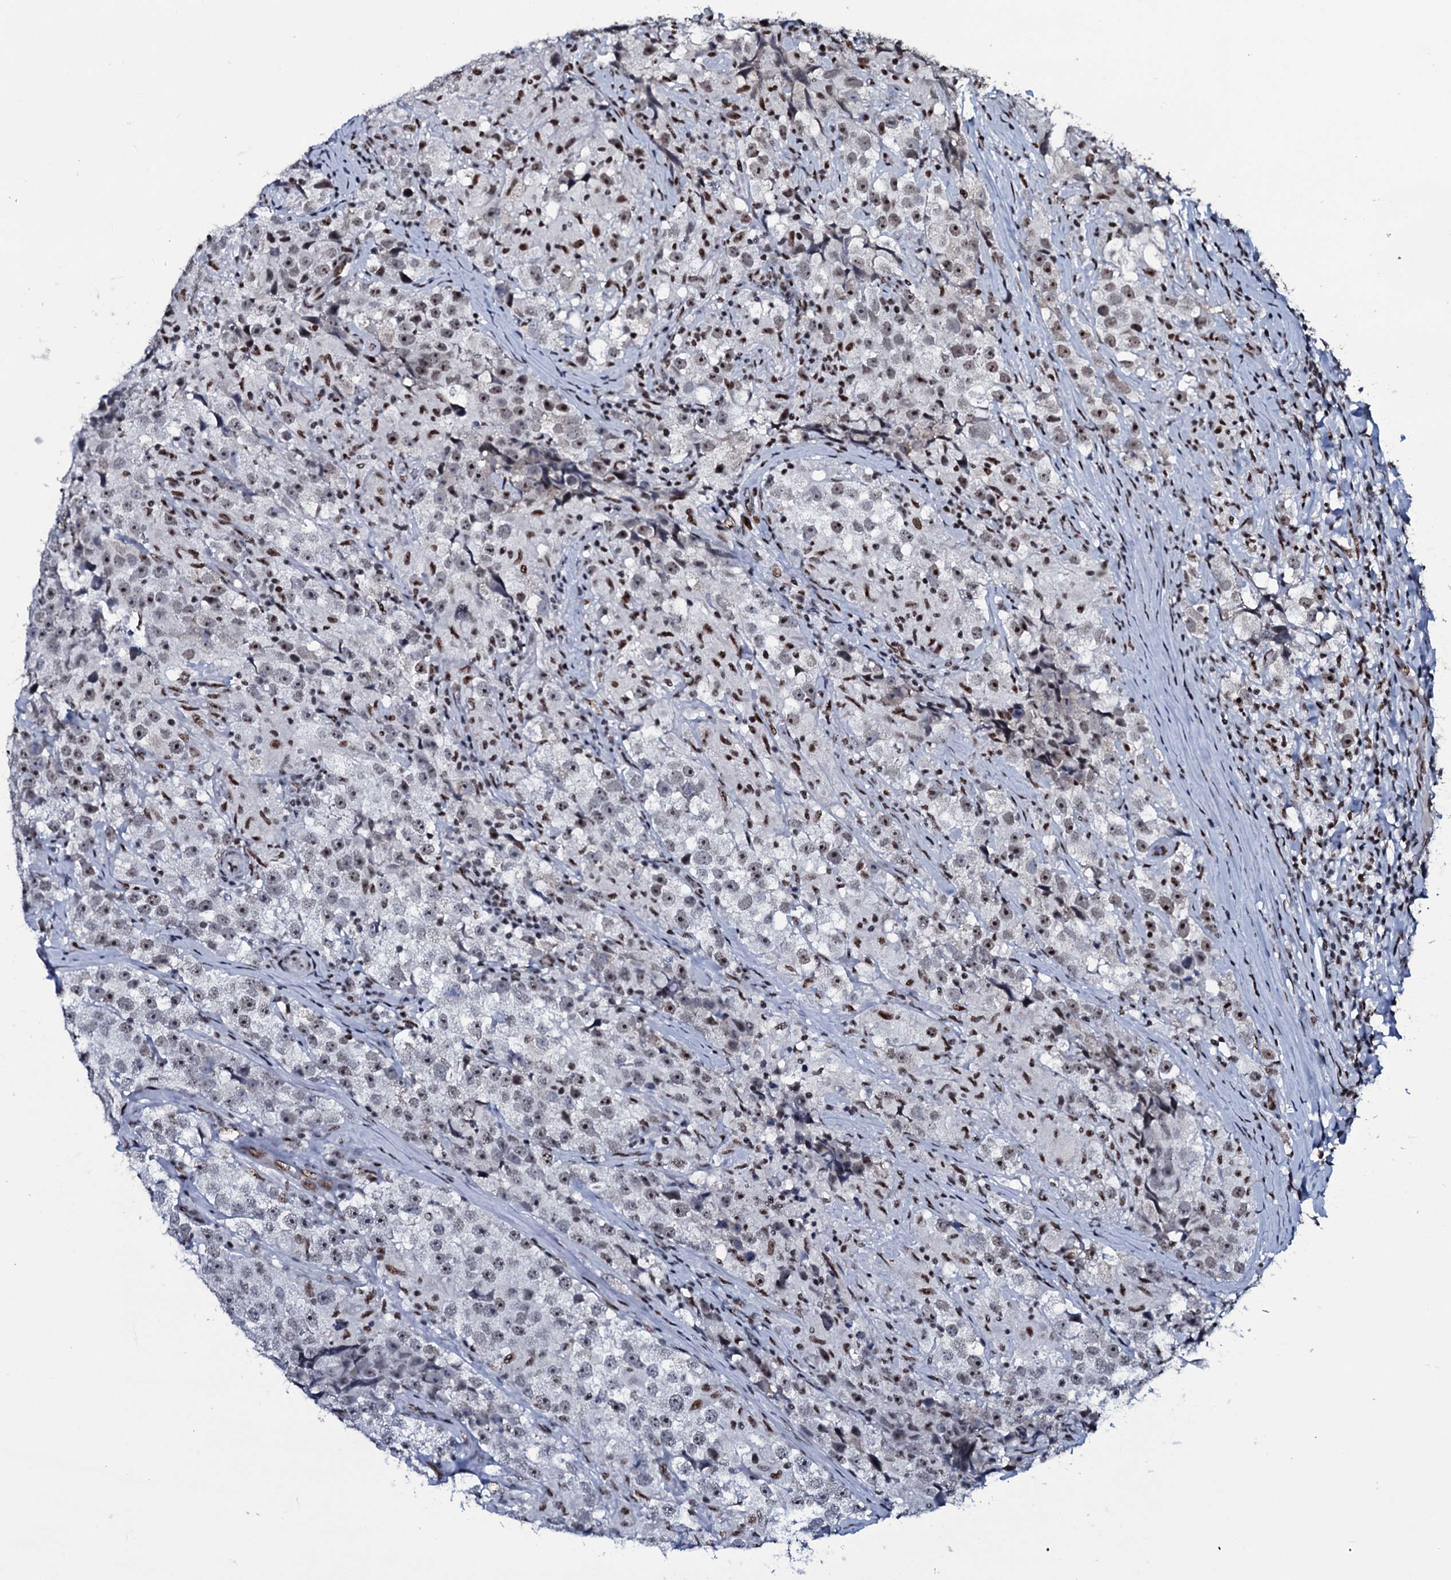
{"staining": {"intensity": "weak", "quantity": "<25%", "location": "nuclear"}, "tissue": "testis cancer", "cell_type": "Tumor cells", "image_type": "cancer", "snomed": [{"axis": "morphology", "description": "Seminoma, NOS"}, {"axis": "topography", "description": "Testis"}], "caption": "A photomicrograph of seminoma (testis) stained for a protein exhibits no brown staining in tumor cells.", "gene": "ZMIZ2", "patient": {"sex": "male", "age": 46}}